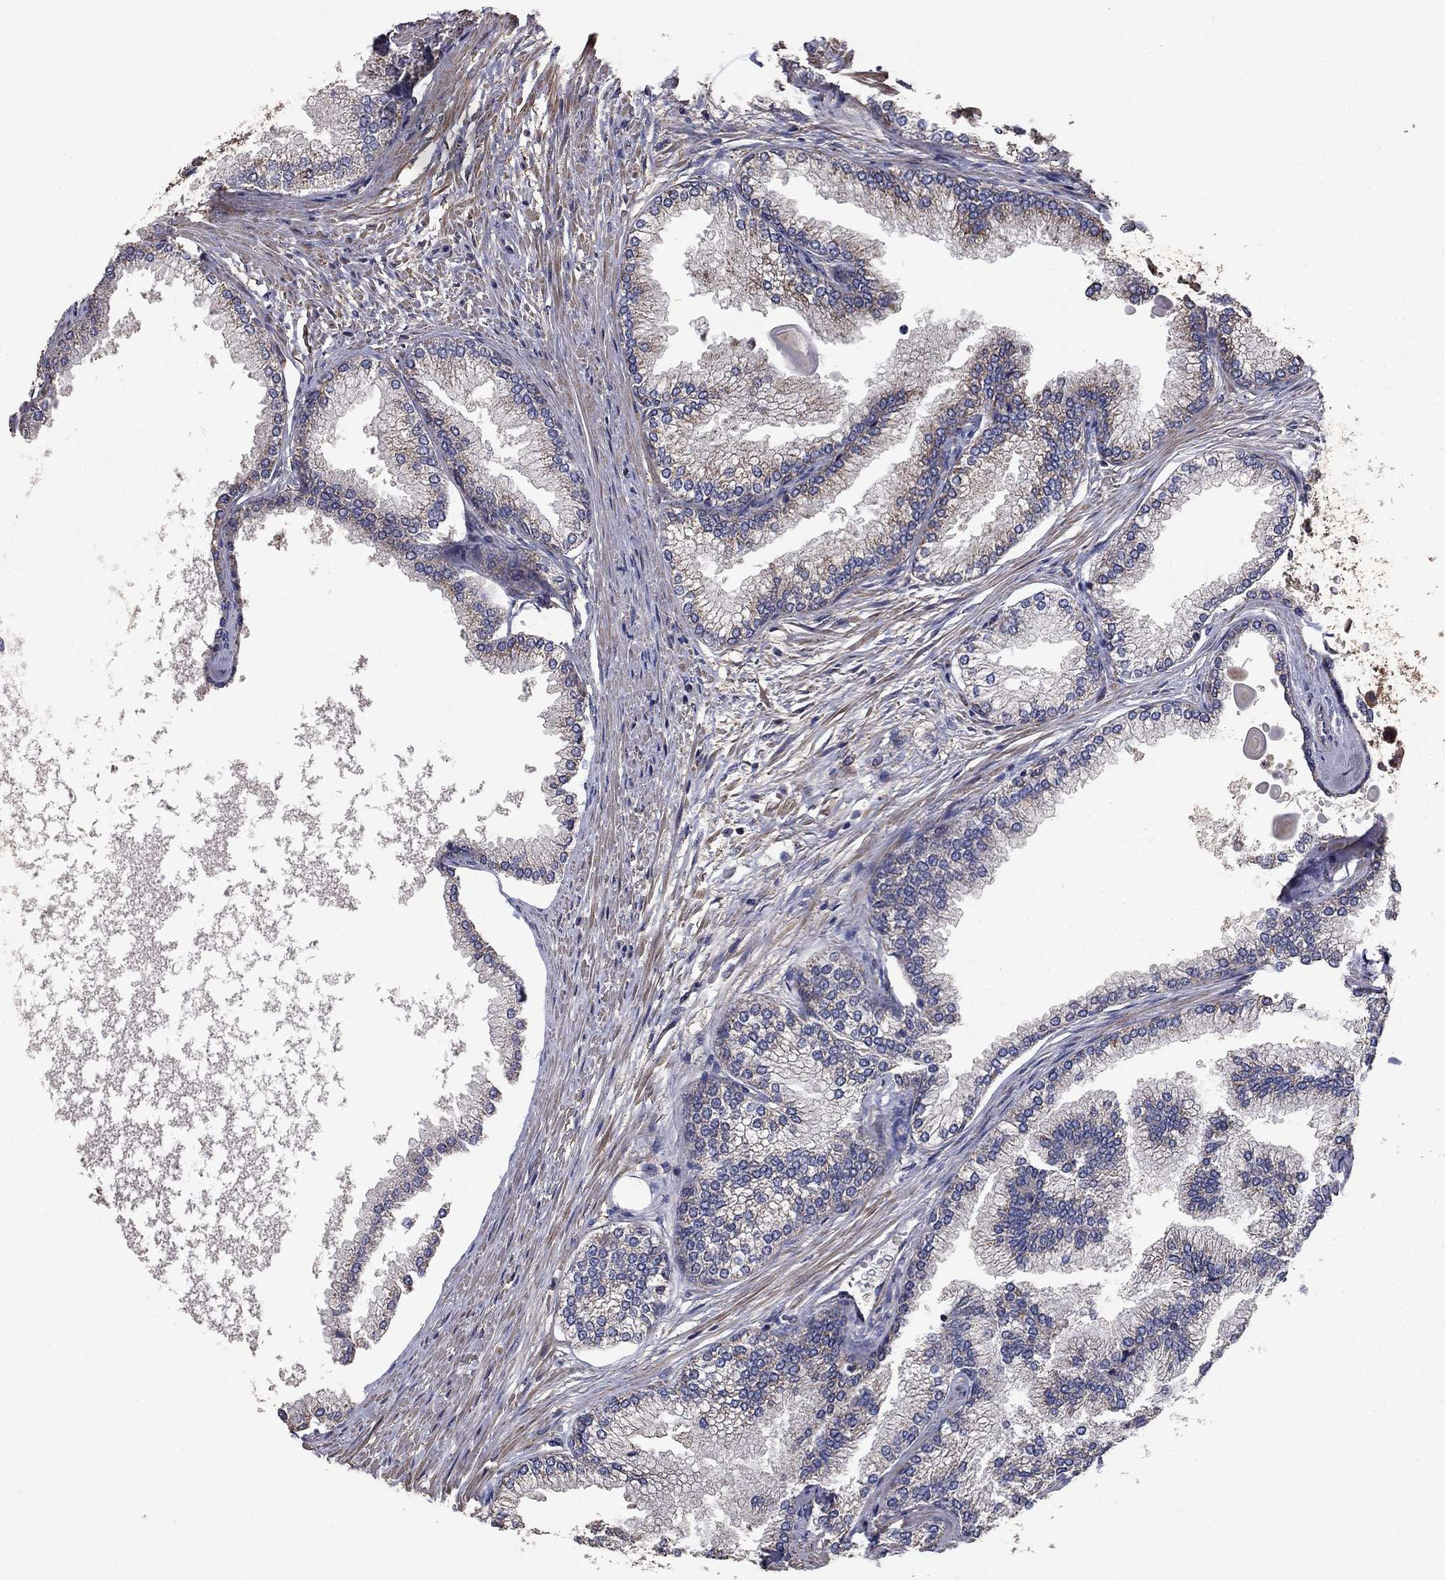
{"staining": {"intensity": "moderate", "quantity": "<25%", "location": "cytoplasmic/membranous"}, "tissue": "prostate", "cell_type": "Glandular cells", "image_type": "normal", "snomed": [{"axis": "morphology", "description": "Normal tissue, NOS"}, {"axis": "topography", "description": "Prostate"}], "caption": "Immunohistochemical staining of normal human prostate exhibits <25% levels of moderate cytoplasmic/membranous protein positivity in about <25% of glandular cells.", "gene": "FLT4", "patient": {"sex": "male", "age": 72}}